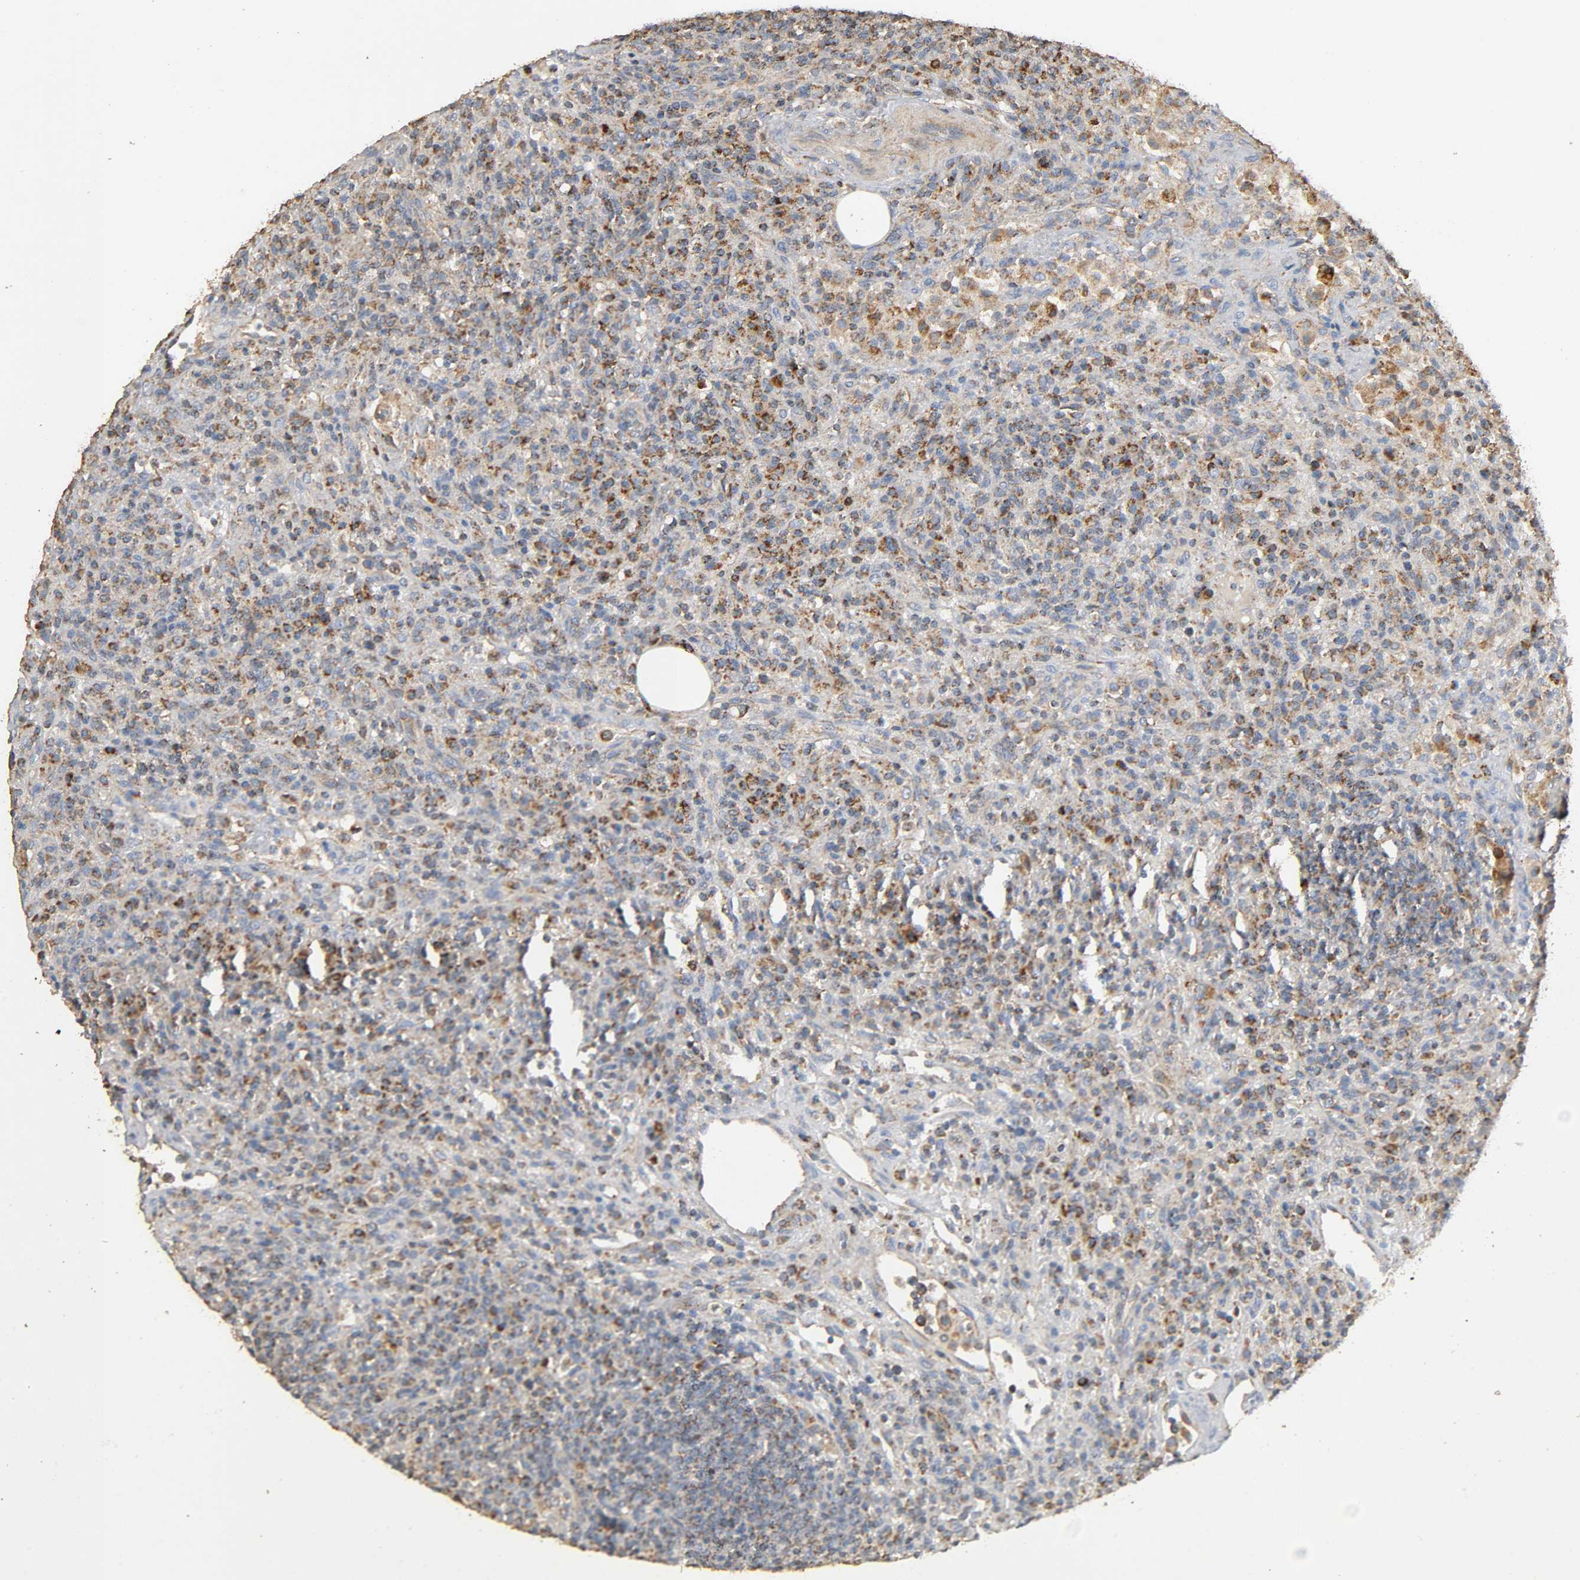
{"staining": {"intensity": "moderate", "quantity": ">75%", "location": "cytoplasmic/membranous"}, "tissue": "lymphoma", "cell_type": "Tumor cells", "image_type": "cancer", "snomed": [{"axis": "morphology", "description": "Hodgkin's disease, NOS"}, {"axis": "topography", "description": "Lymph node"}], "caption": "A photomicrograph of Hodgkin's disease stained for a protein shows moderate cytoplasmic/membranous brown staining in tumor cells.", "gene": "NDUFS3", "patient": {"sex": "male", "age": 65}}